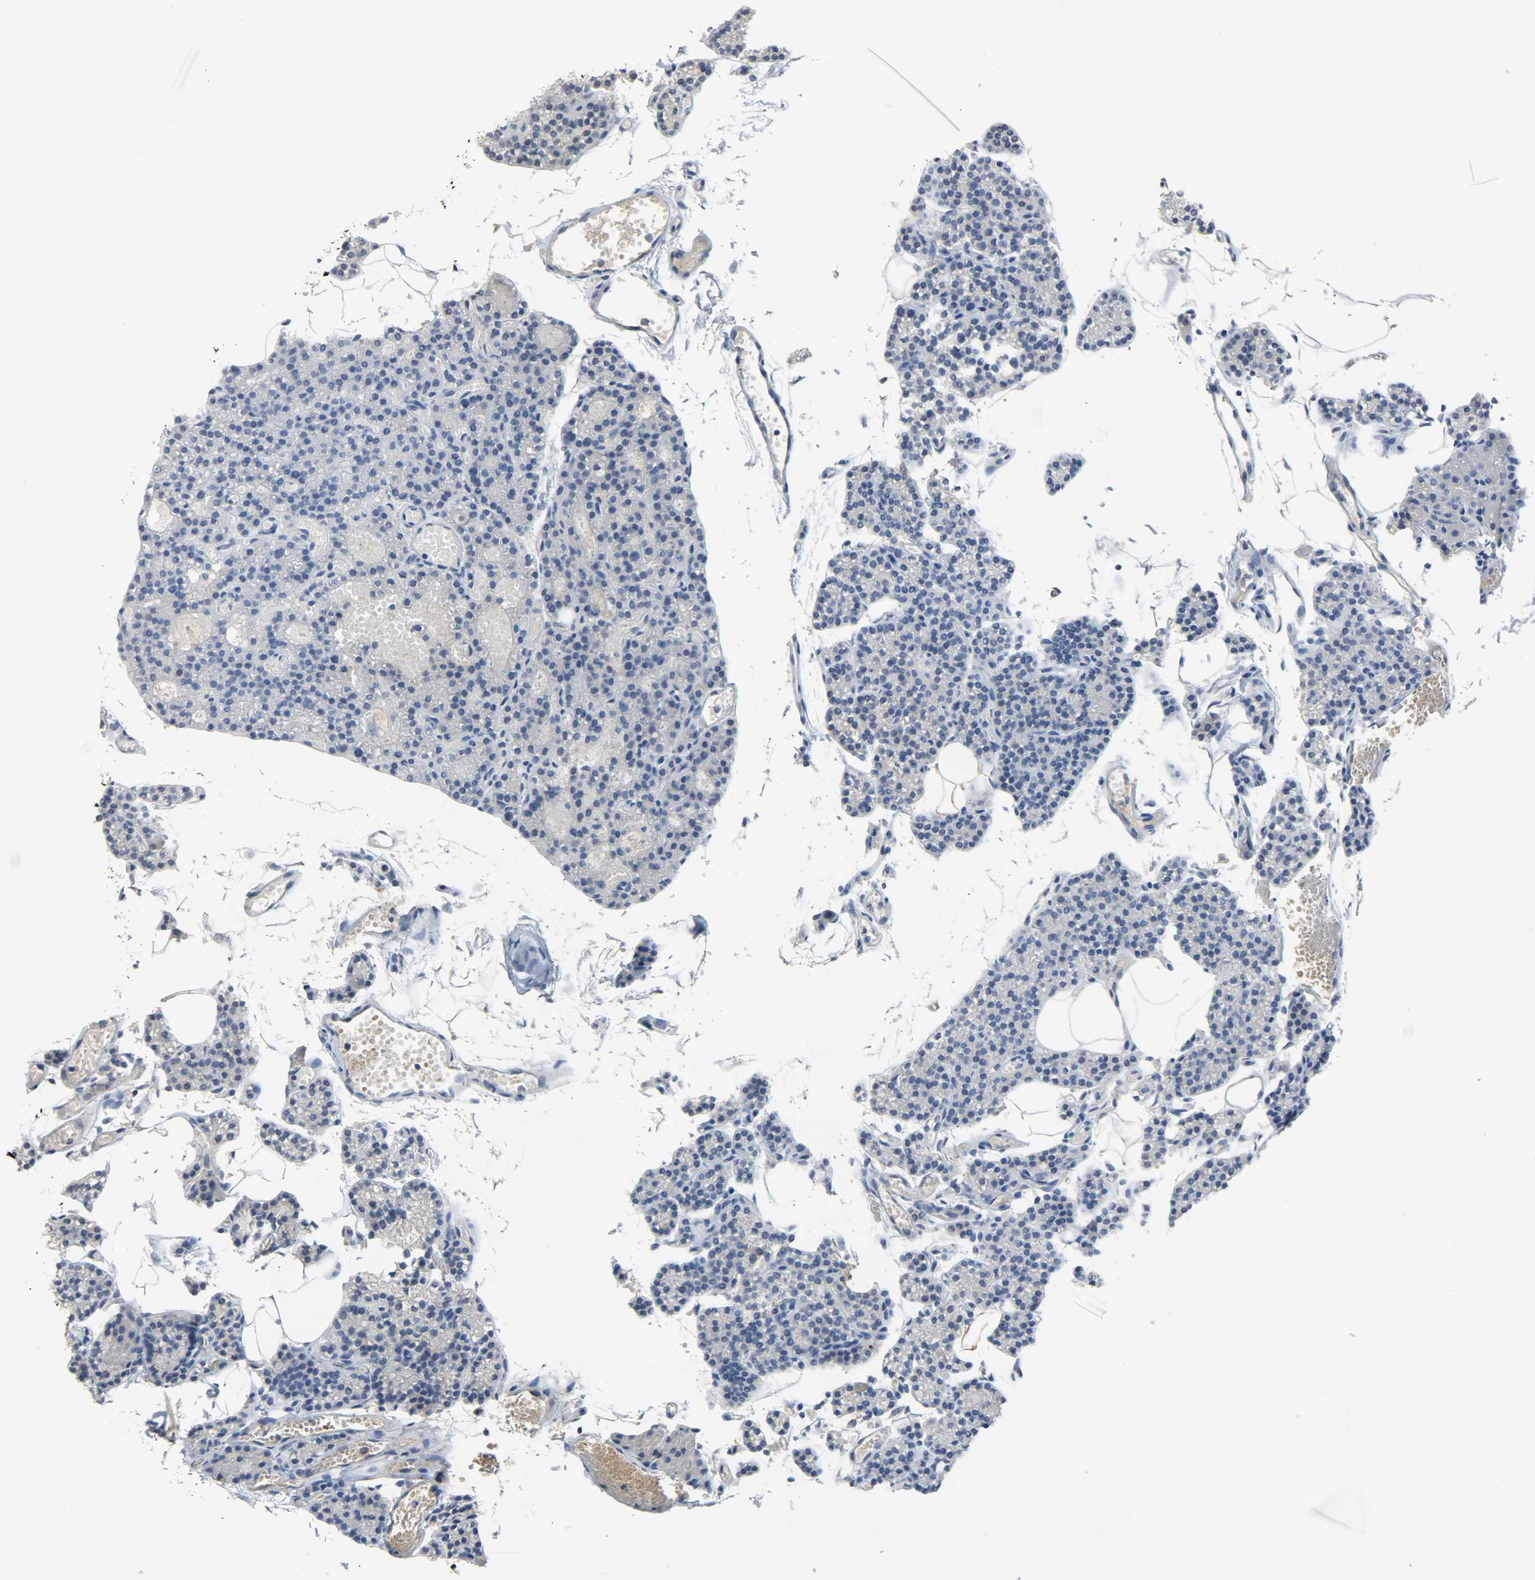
{"staining": {"intensity": "negative", "quantity": "none", "location": "none"}, "tissue": "parathyroid gland", "cell_type": "Glandular cells", "image_type": "normal", "snomed": [{"axis": "morphology", "description": "Normal tissue, NOS"}, {"axis": "topography", "description": "Parathyroid gland"}], "caption": "DAB immunohistochemical staining of normal human parathyroid gland exhibits no significant expression in glandular cells. The staining was performed using DAB to visualize the protein expression in brown, while the nuclei were stained in blue with hematoxylin (Magnification: 20x).", "gene": "CA3", "patient": {"sex": "female", "age": 60}}